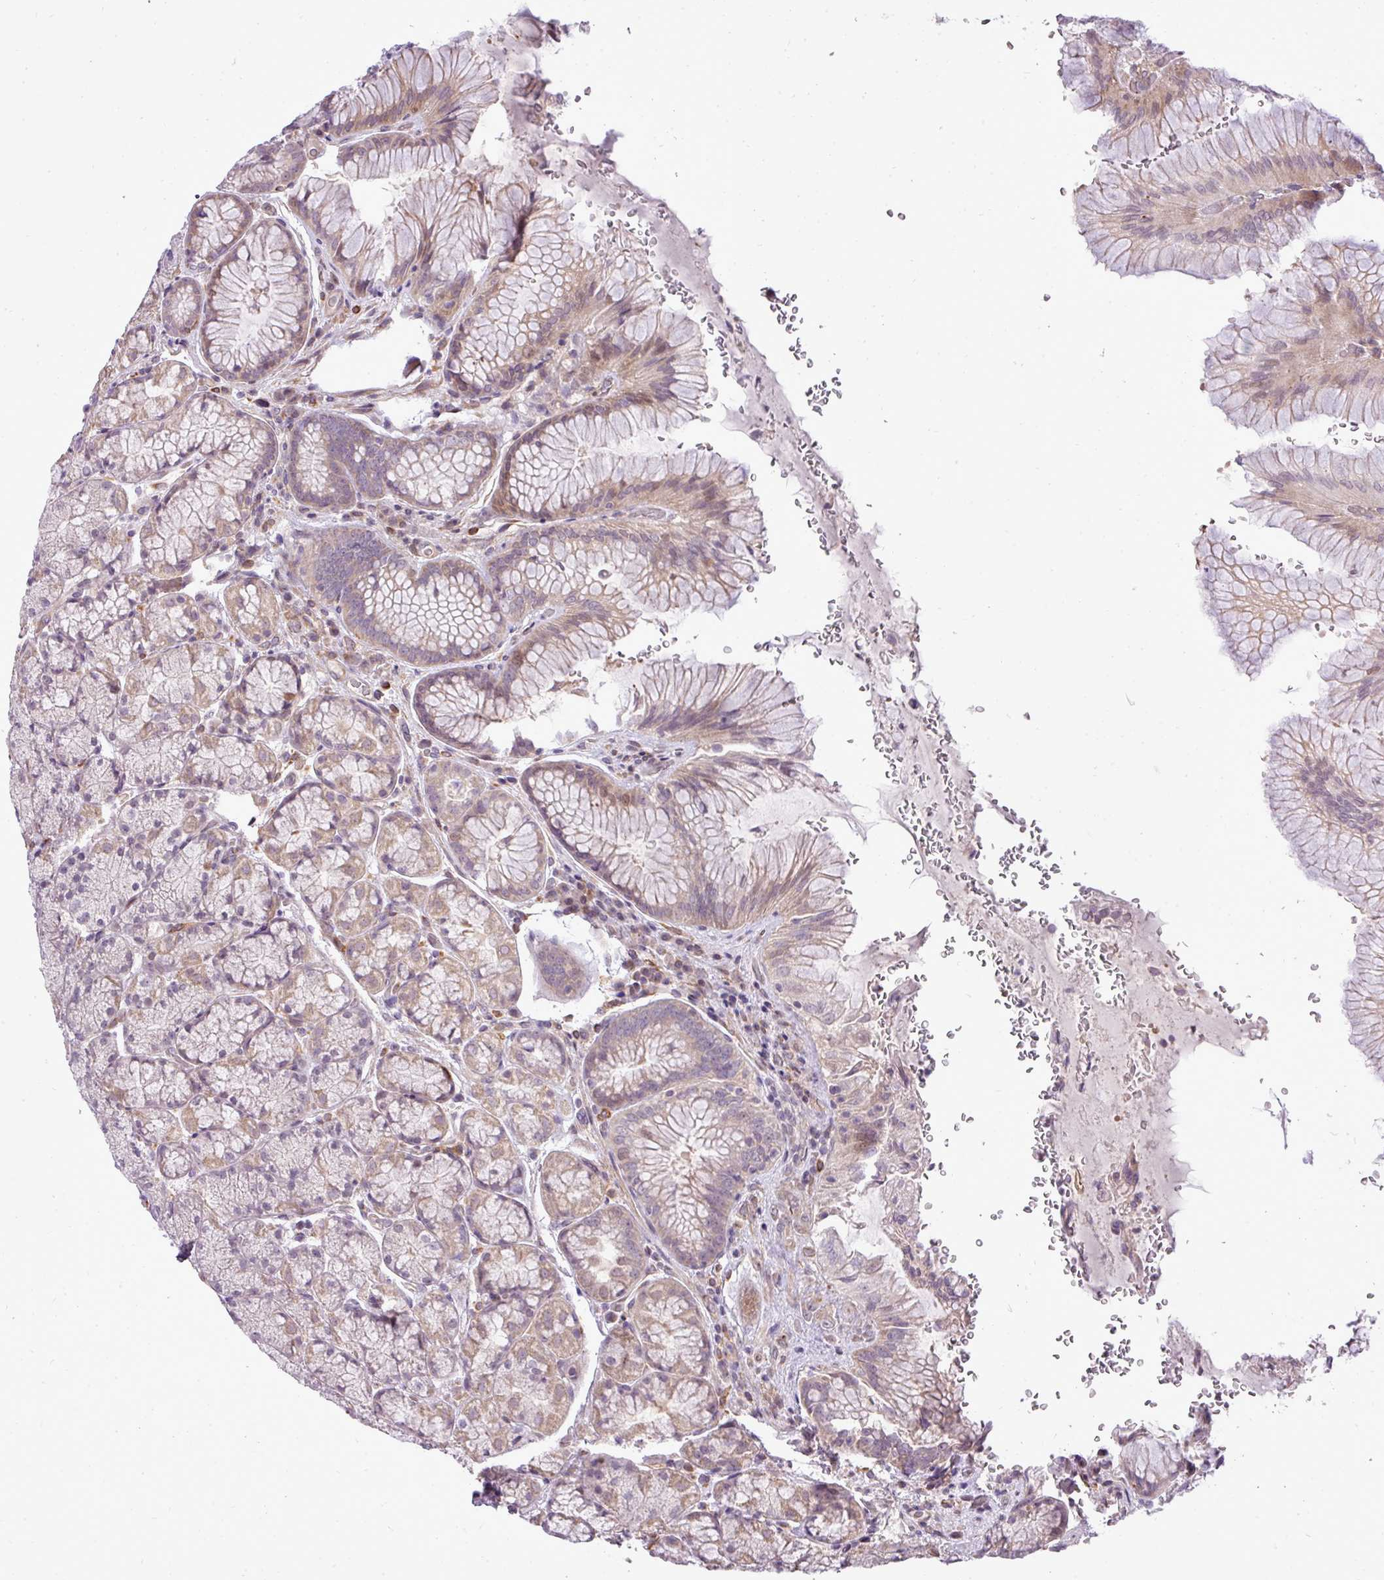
{"staining": {"intensity": "moderate", "quantity": "25%-75%", "location": "cytoplasmic/membranous"}, "tissue": "stomach", "cell_type": "Glandular cells", "image_type": "normal", "snomed": [{"axis": "morphology", "description": "Normal tissue, NOS"}, {"axis": "topography", "description": "Stomach"}], "caption": "Immunohistochemical staining of unremarkable stomach displays 25%-75% levels of moderate cytoplasmic/membranous protein positivity in about 25%-75% of glandular cells.", "gene": "PDRG1", "patient": {"sex": "male", "age": 63}}